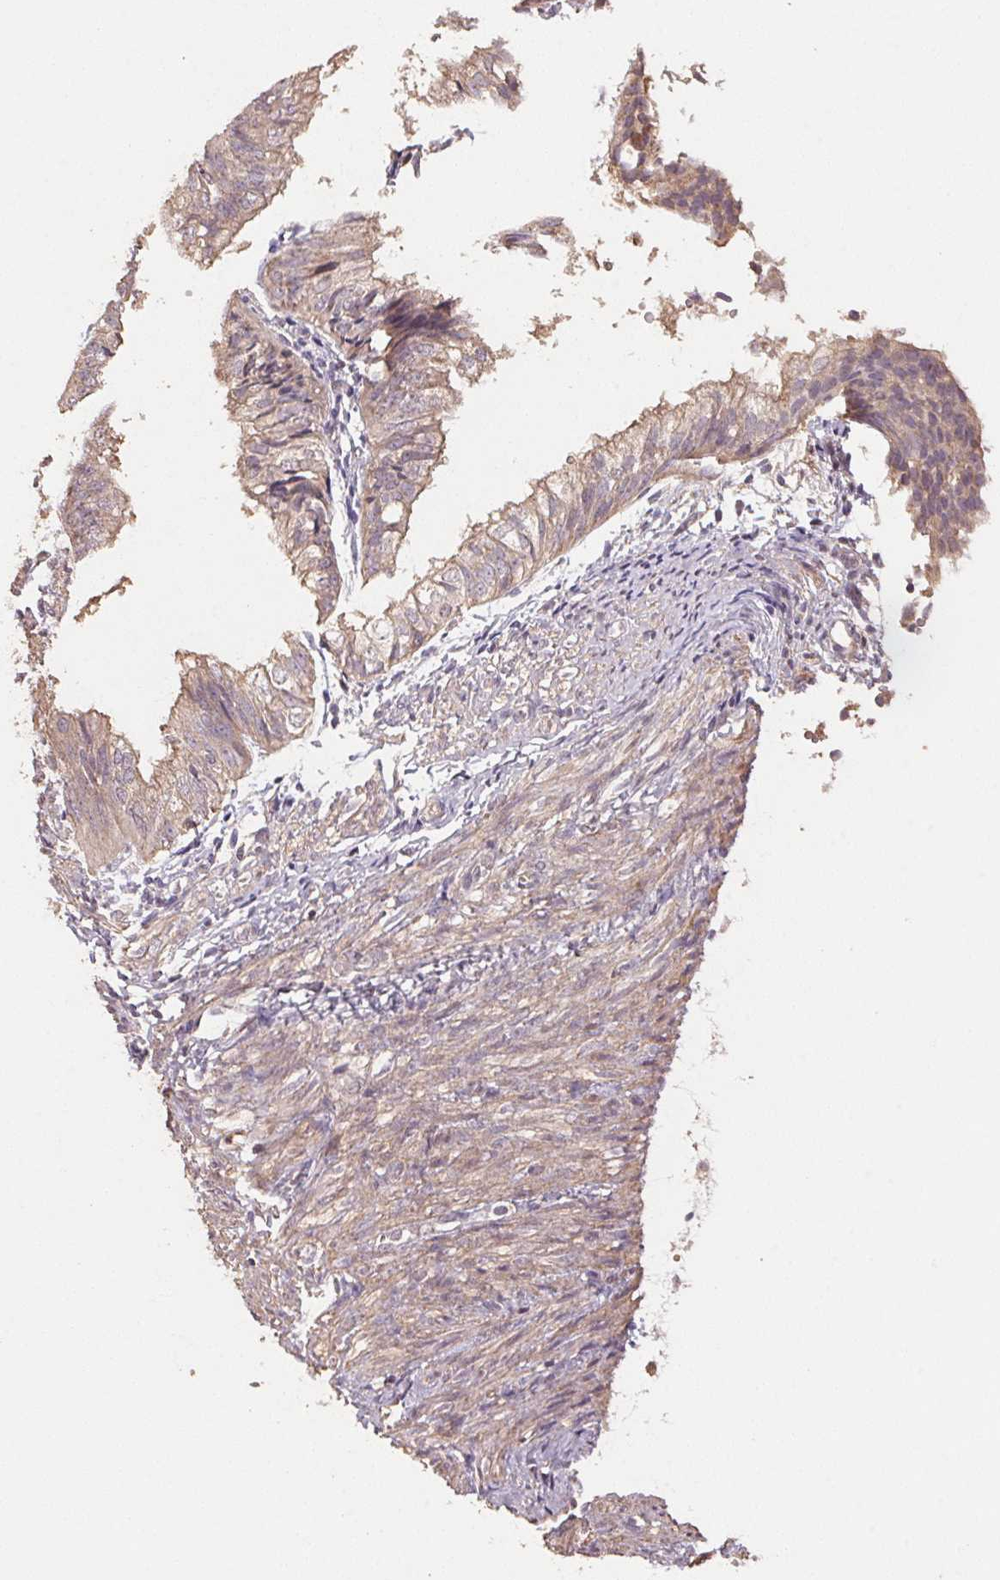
{"staining": {"intensity": "weak", "quantity": ">75%", "location": "cytoplasmic/membranous"}, "tissue": "endometrial cancer", "cell_type": "Tumor cells", "image_type": "cancer", "snomed": [{"axis": "morphology", "description": "Adenocarcinoma, NOS"}, {"axis": "topography", "description": "Endometrium"}], "caption": "Endometrial adenocarcinoma stained with a protein marker shows weak staining in tumor cells.", "gene": "CENPF", "patient": {"sex": "female", "age": 58}}